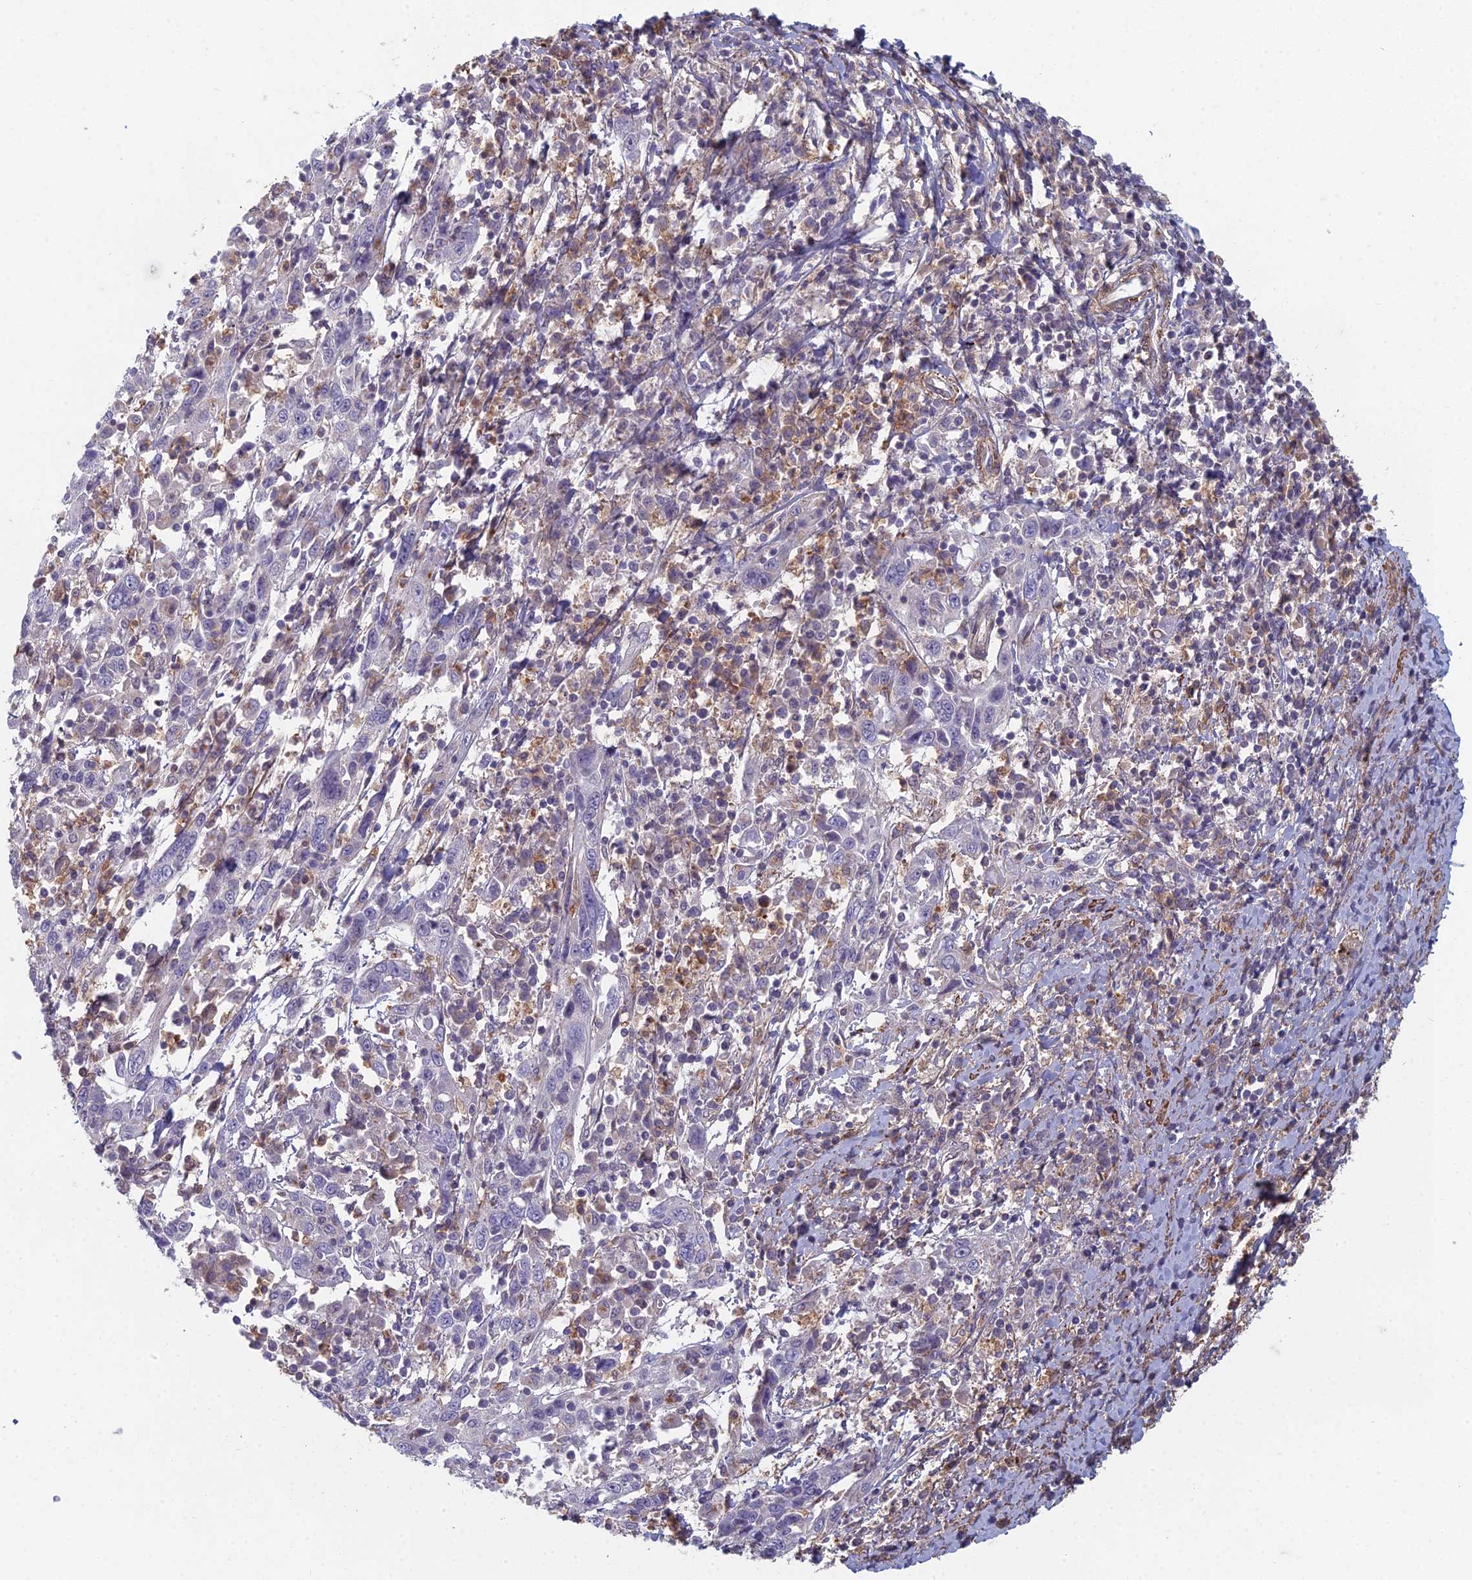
{"staining": {"intensity": "negative", "quantity": "none", "location": "none"}, "tissue": "cervical cancer", "cell_type": "Tumor cells", "image_type": "cancer", "snomed": [{"axis": "morphology", "description": "Squamous cell carcinoma, NOS"}, {"axis": "topography", "description": "Cervix"}], "caption": "Tumor cells show no significant protein expression in cervical squamous cell carcinoma.", "gene": "ZNF626", "patient": {"sex": "female", "age": 46}}